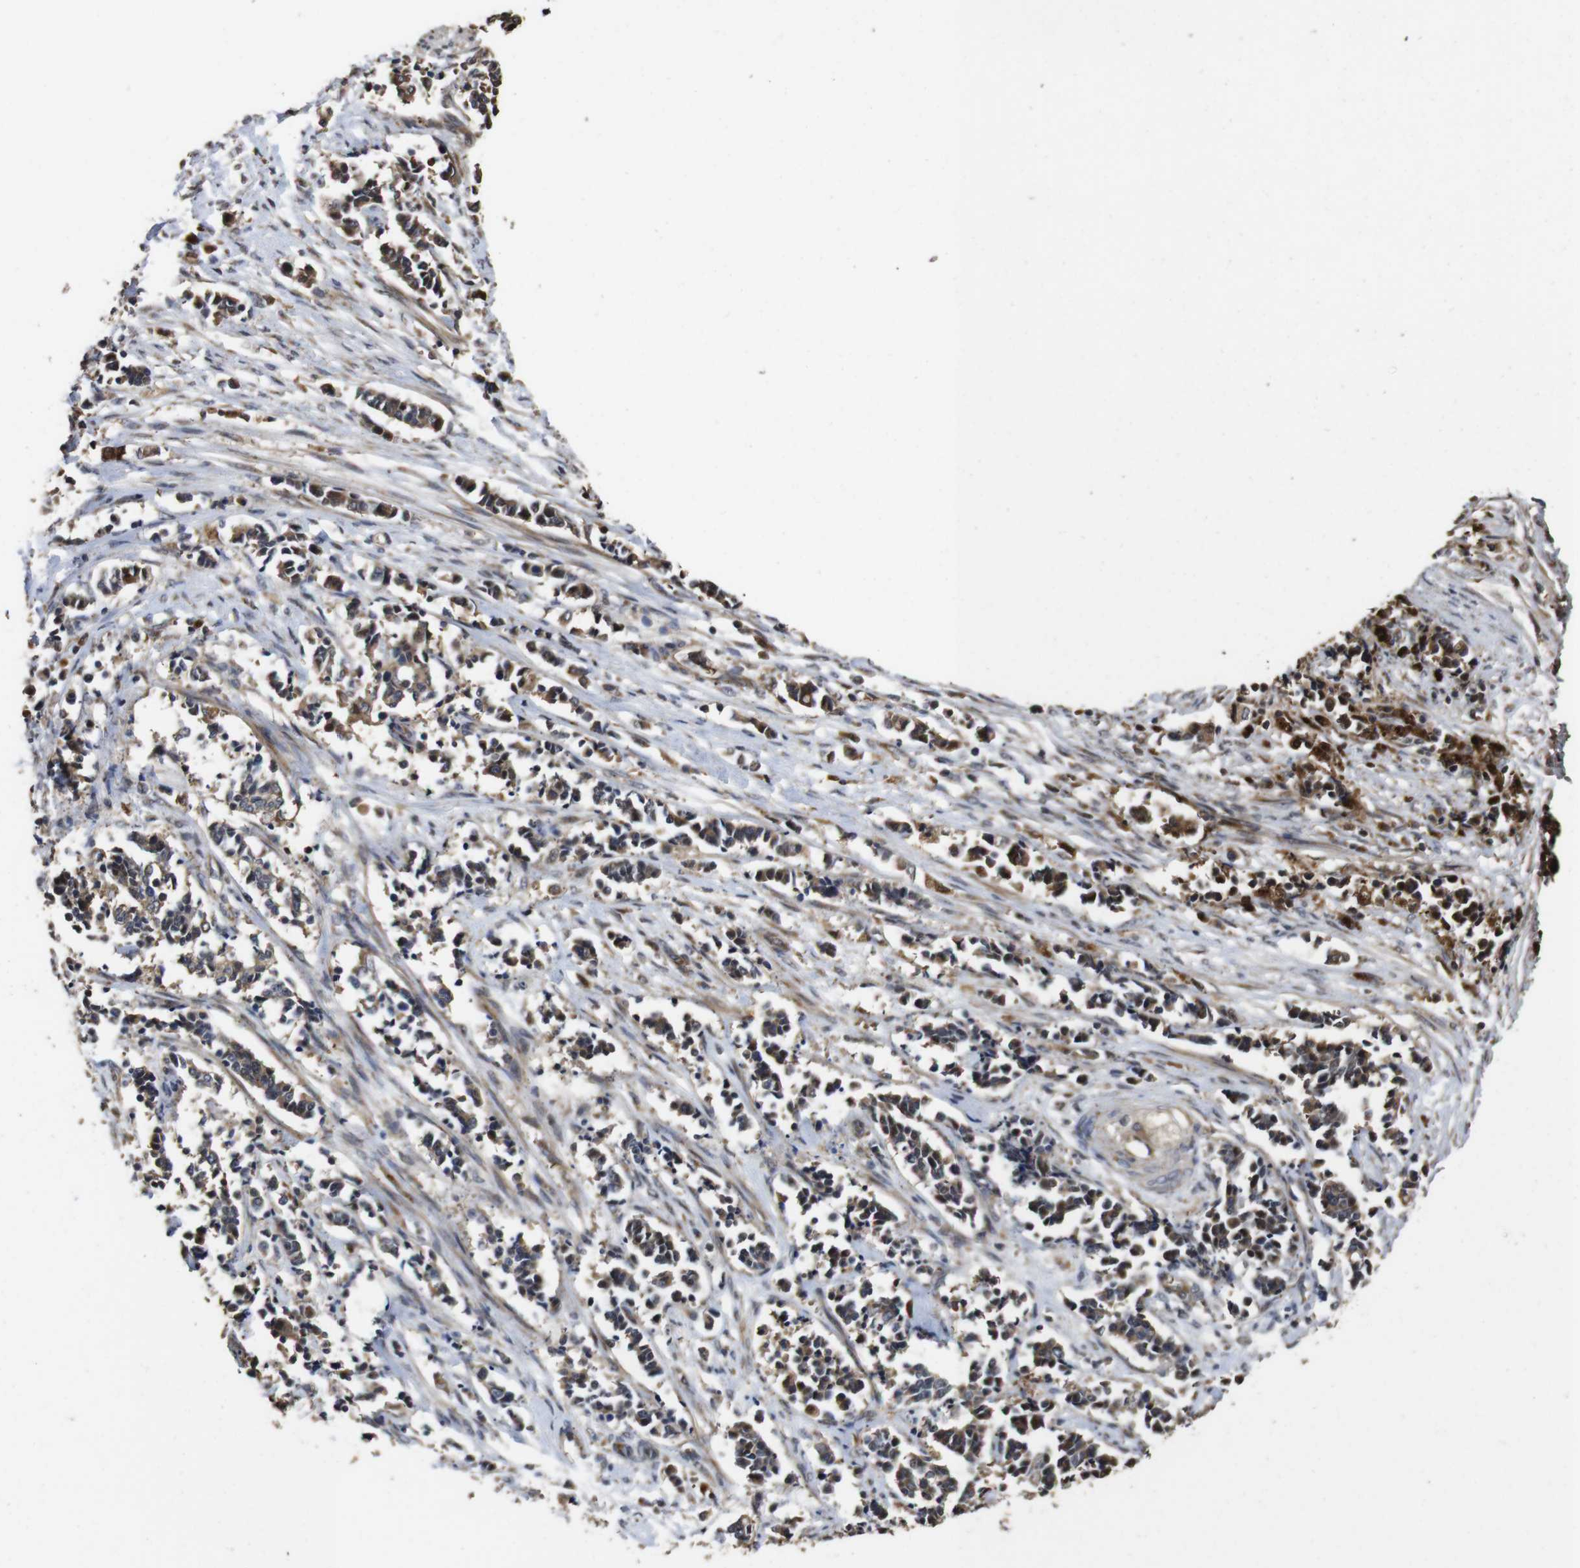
{"staining": {"intensity": "moderate", "quantity": ">75%", "location": "cytoplasmic/membranous"}, "tissue": "cervical cancer", "cell_type": "Tumor cells", "image_type": "cancer", "snomed": [{"axis": "morphology", "description": "Normal tissue, NOS"}, {"axis": "morphology", "description": "Squamous cell carcinoma, NOS"}, {"axis": "topography", "description": "Cervix"}], "caption": "Squamous cell carcinoma (cervical) stained with DAB IHC demonstrates medium levels of moderate cytoplasmic/membranous expression in about >75% of tumor cells. (brown staining indicates protein expression, while blue staining denotes nuclei).", "gene": "PTPN14", "patient": {"sex": "female", "age": 35}}